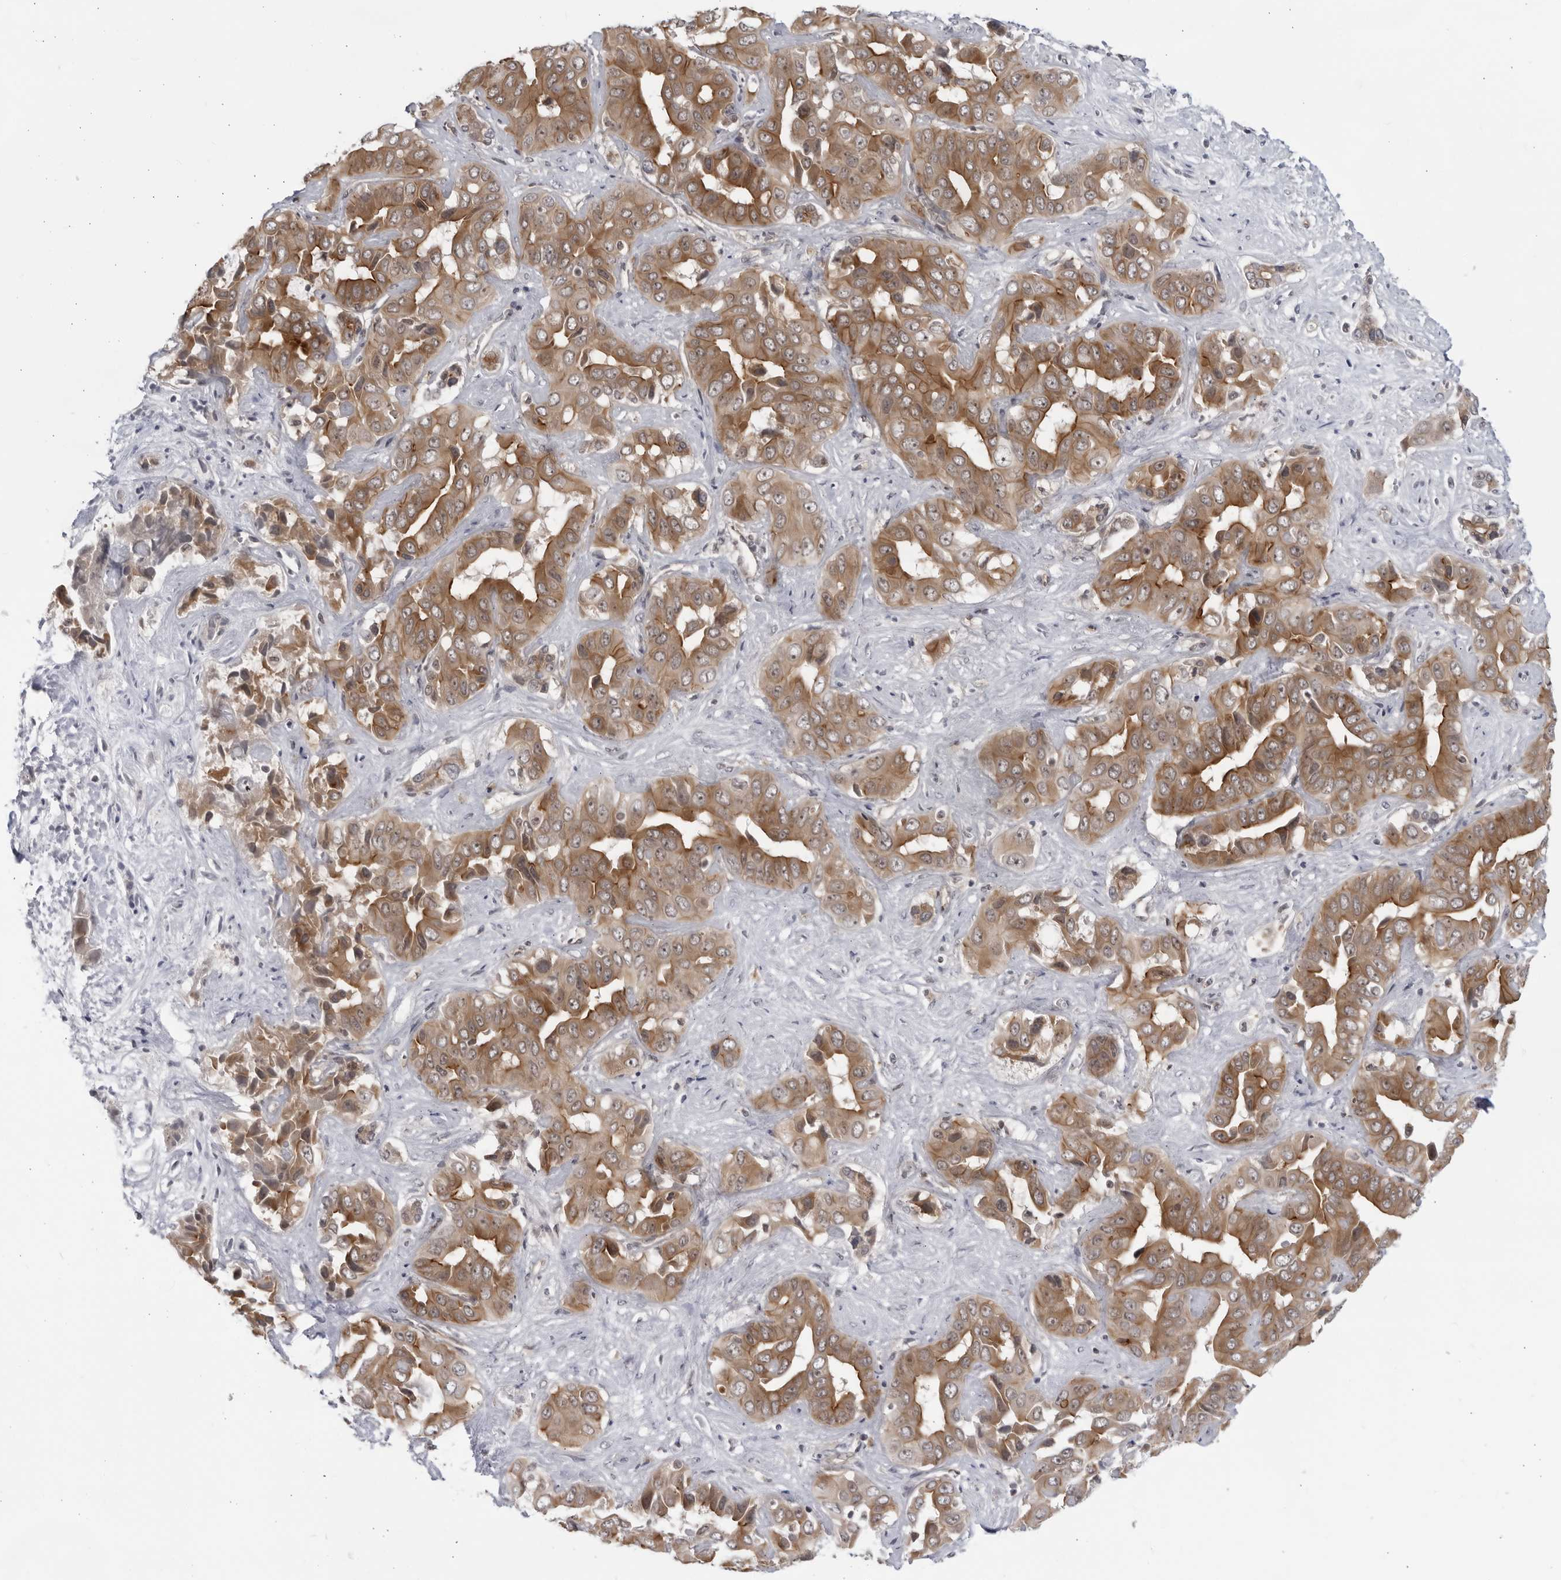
{"staining": {"intensity": "moderate", "quantity": ">75%", "location": "cytoplasmic/membranous"}, "tissue": "liver cancer", "cell_type": "Tumor cells", "image_type": "cancer", "snomed": [{"axis": "morphology", "description": "Cholangiocarcinoma"}, {"axis": "topography", "description": "Liver"}], "caption": "Immunohistochemical staining of liver cholangiocarcinoma shows medium levels of moderate cytoplasmic/membranous protein staining in approximately >75% of tumor cells. Nuclei are stained in blue.", "gene": "ITGB3BP", "patient": {"sex": "female", "age": 52}}